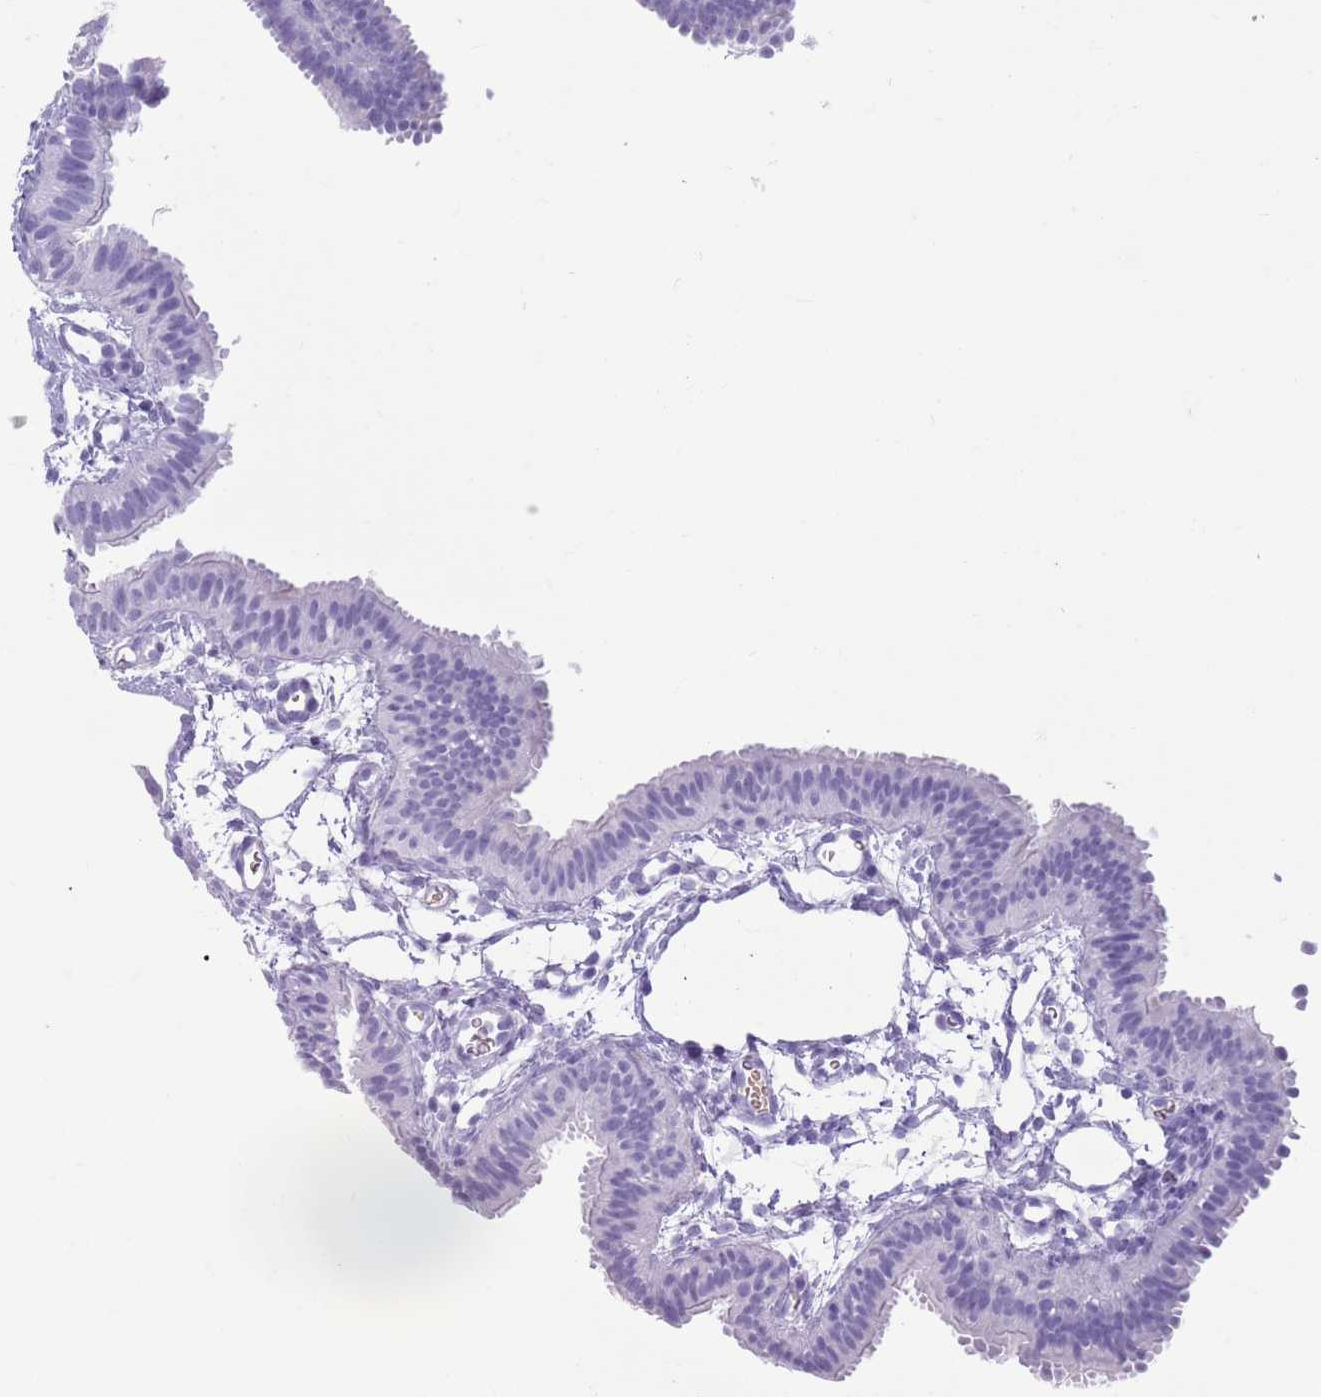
{"staining": {"intensity": "negative", "quantity": "none", "location": "none"}, "tissue": "fallopian tube", "cell_type": "Glandular cells", "image_type": "normal", "snomed": [{"axis": "morphology", "description": "Normal tissue, NOS"}, {"axis": "topography", "description": "Fallopian tube"}], "caption": "A high-resolution image shows immunohistochemistry staining of unremarkable fallopian tube, which reveals no significant staining in glandular cells.", "gene": "ENSG00000263020", "patient": {"sex": "female", "age": 35}}